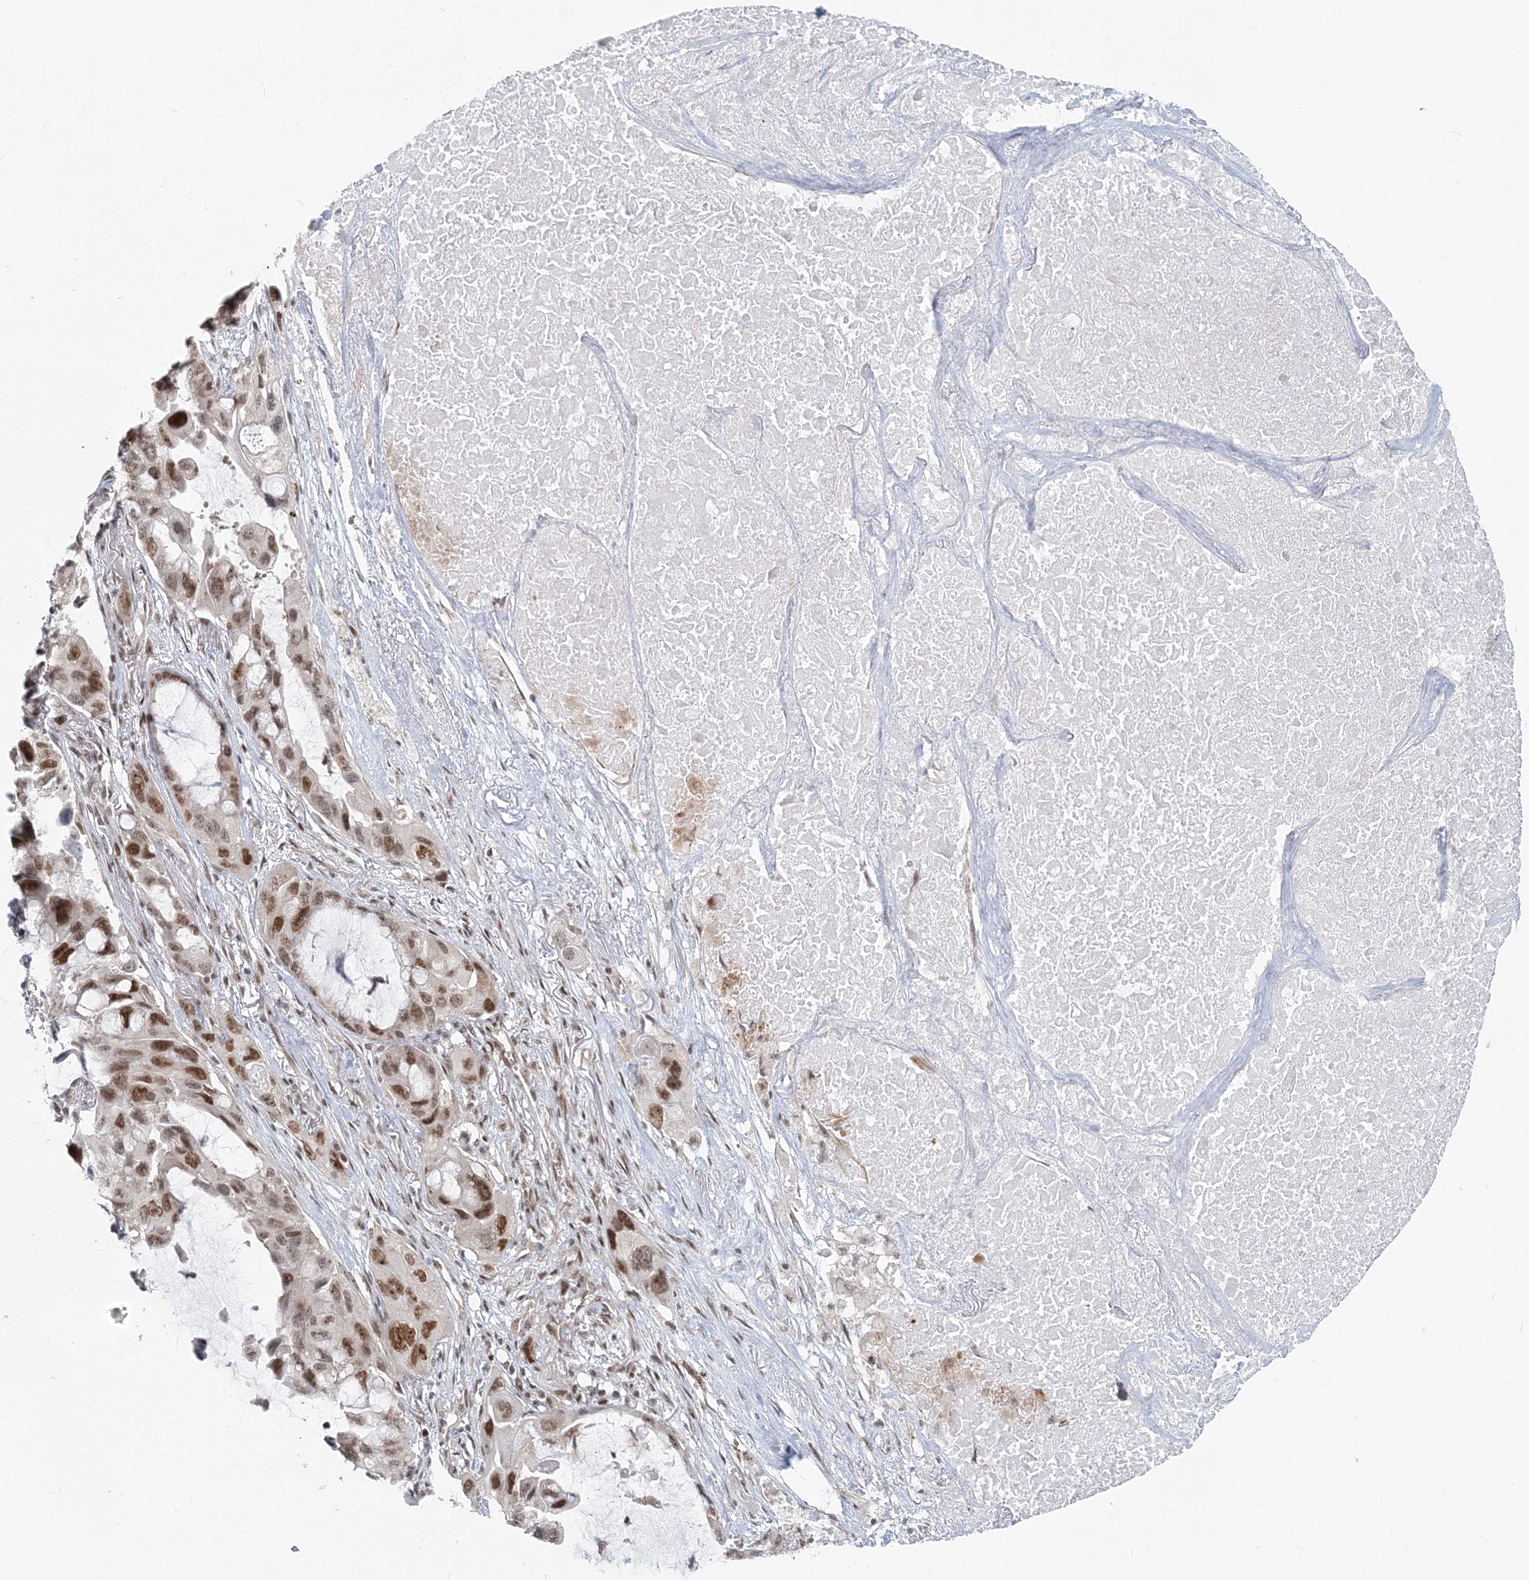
{"staining": {"intensity": "moderate", "quantity": ">75%", "location": "nuclear"}, "tissue": "lung cancer", "cell_type": "Tumor cells", "image_type": "cancer", "snomed": [{"axis": "morphology", "description": "Squamous cell carcinoma, NOS"}, {"axis": "topography", "description": "Lung"}], "caption": "High-magnification brightfield microscopy of lung squamous cell carcinoma stained with DAB (3,3'-diaminobenzidine) (brown) and counterstained with hematoxylin (blue). tumor cells exhibit moderate nuclear staining is seen in about>75% of cells.", "gene": "BAZ1B", "patient": {"sex": "female", "age": 73}}